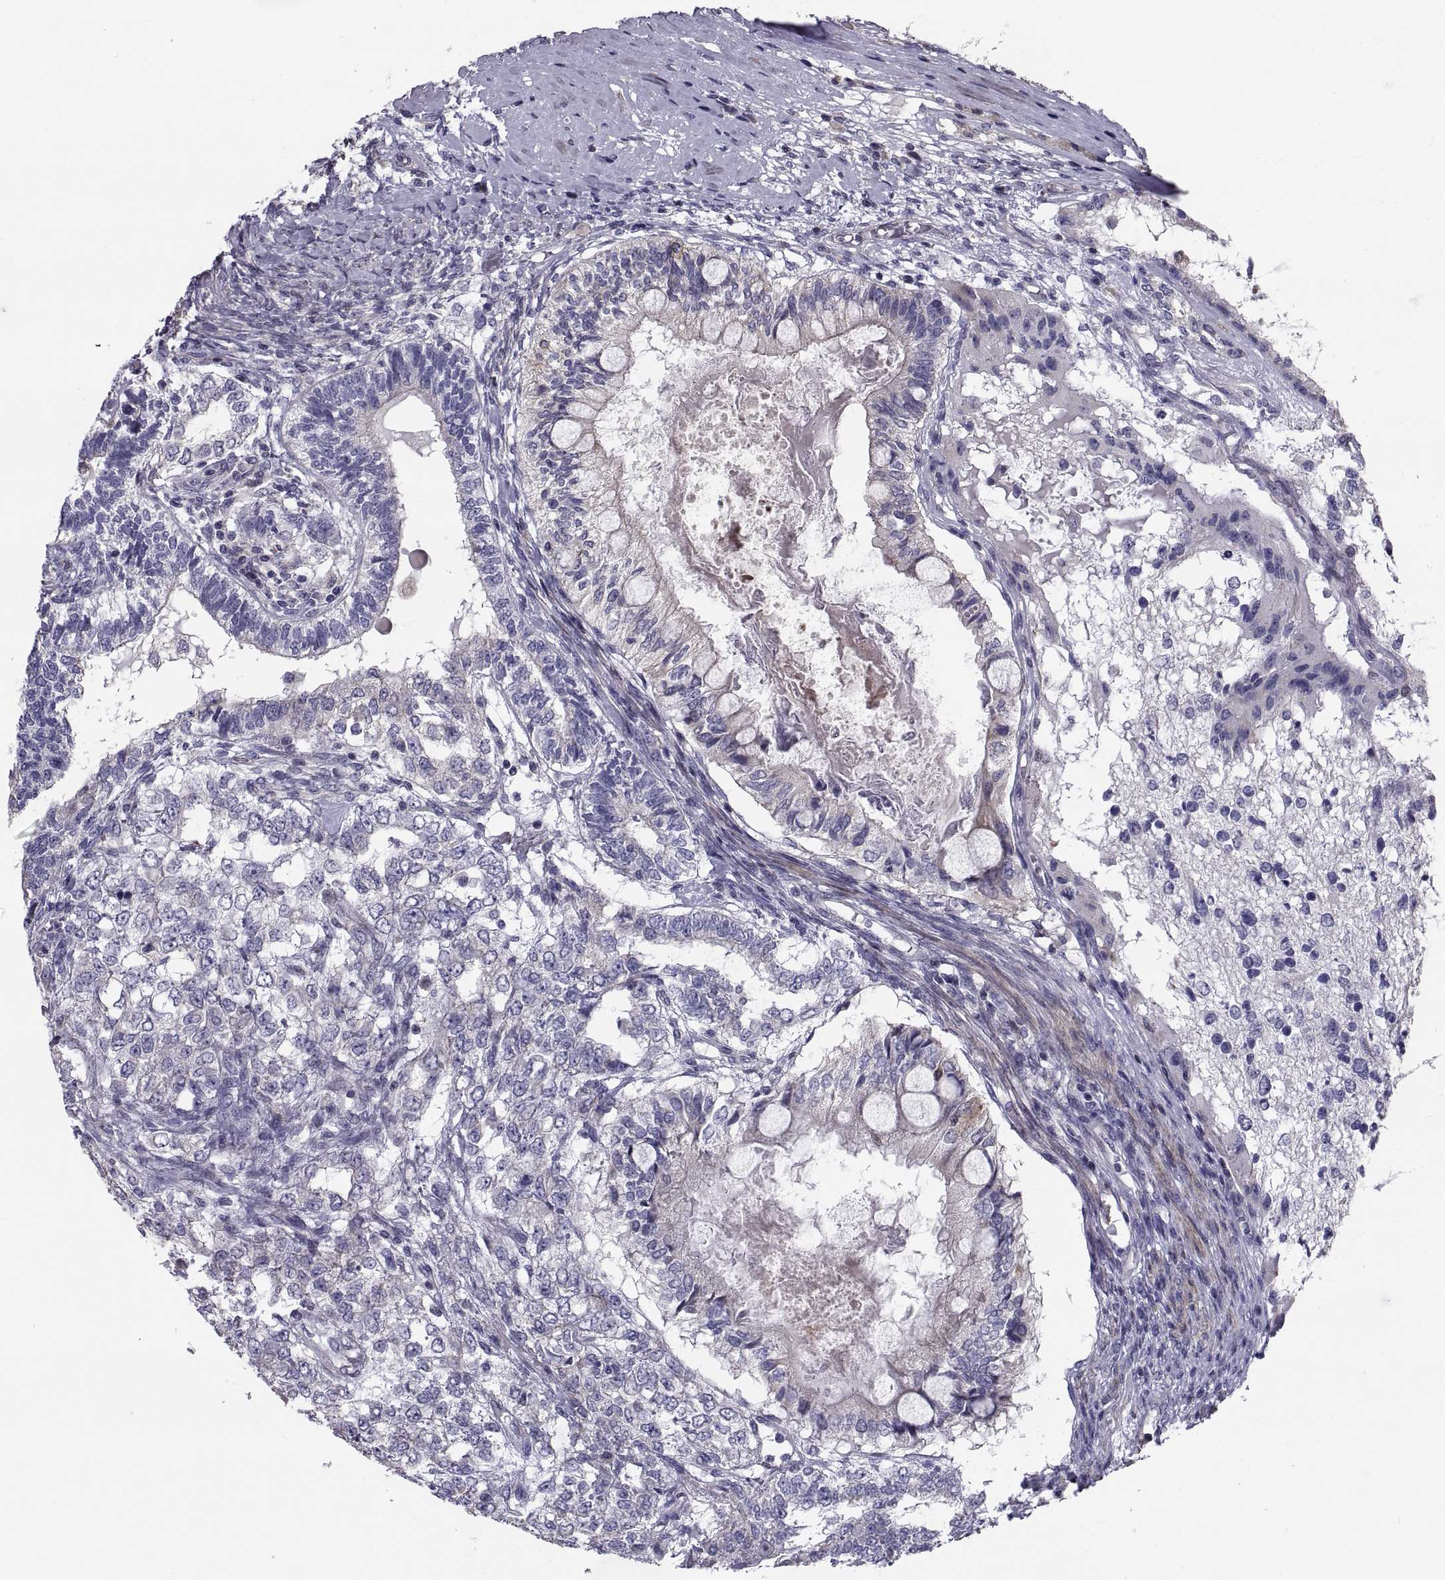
{"staining": {"intensity": "weak", "quantity": "<25%", "location": "cytoplasmic/membranous"}, "tissue": "testis cancer", "cell_type": "Tumor cells", "image_type": "cancer", "snomed": [{"axis": "morphology", "description": "Seminoma, NOS"}, {"axis": "morphology", "description": "Carcinoma, Embryonal, NOS"}, {"axis": "topography", "description": "Testis"}], "caption": "A high-resolution micrograph shows IHC staining of testis cancer, which reveals no significant expression in tumor cells.", "gene": "ANO1", "patient": {"sex": "male", "age": 41}}